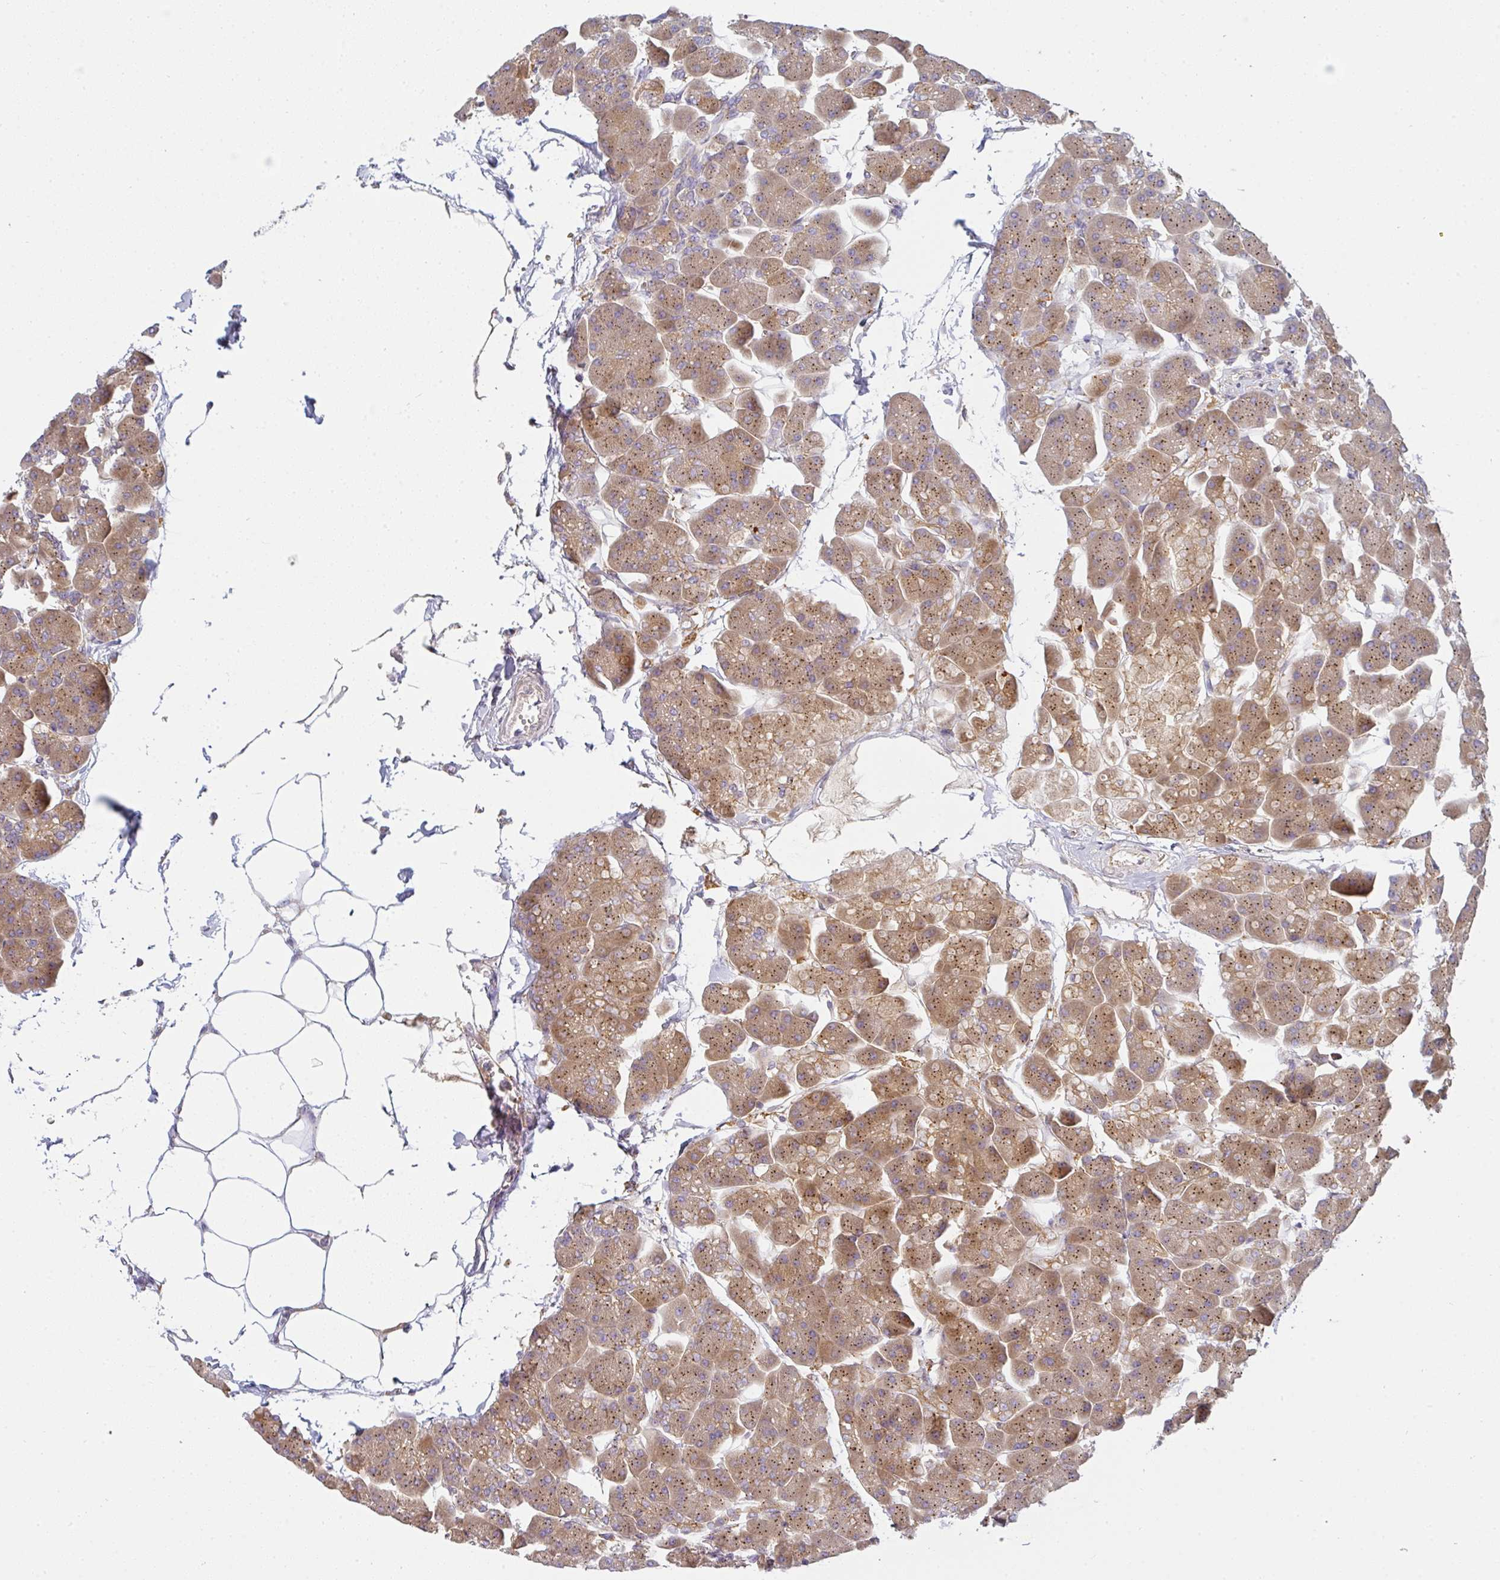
{"staining": {"intensity": "moderate", "quantity": ">75%", "location": "cytoplasmic/membranous"}, "tissue": "pancreas", "cell_type": "Exocrine glandular cells", "image_type": "normal", "snomed": [{"axis": "morphology", "description": "Normal tissue, NOS"}, {"axis": "topography", "description": "Pancreas"}], "caption": "IHC micrograph of unremarkable pancreas stained for a protein (brown), which shows medium levels of moderate cytoplasmic/membranous positivity in approximately >75% of exocrine glandular cells.", "gene": "SNX5", "patient": {"sex": "male", "age": 35}}